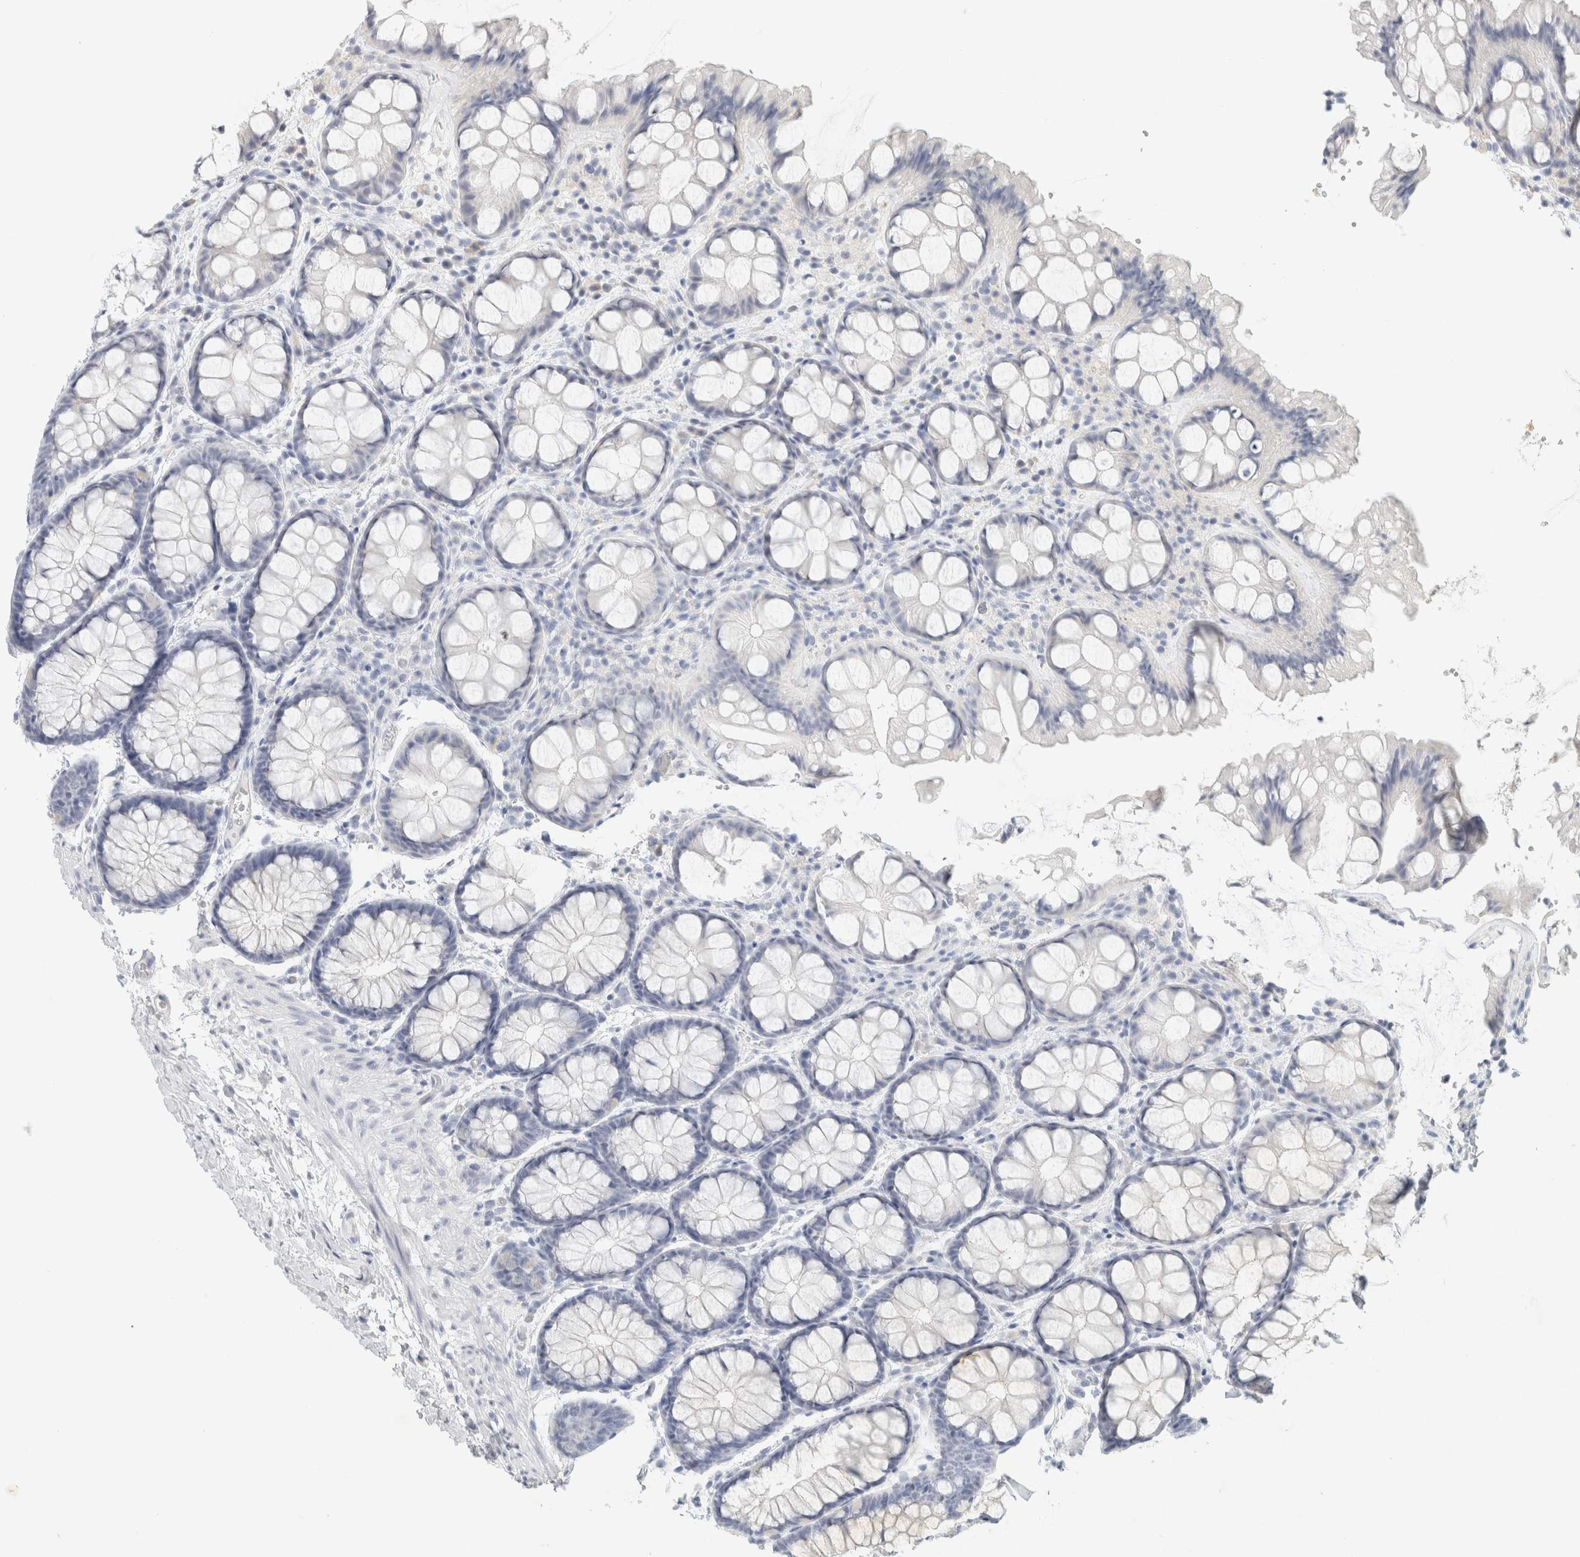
{"staining": {"intensity": "negative", "quantity": "none", "location": "none"}, "tissue": "colon", "cell_type": "Endothelial cells", "image_type": "normal", "snomed": [{"axis": "morphology", "description": "Normal tissue, NOS"}, {"axis": "topography", "description": "Colon"}], "caption": "DAB (3,3'-diaminobenzidine) immunohistochemical staining of normal colon demonstrates no significant expression in endothelial cells.", "gene": "NEFM", "patient": {"sex": "male", "age": 47}}